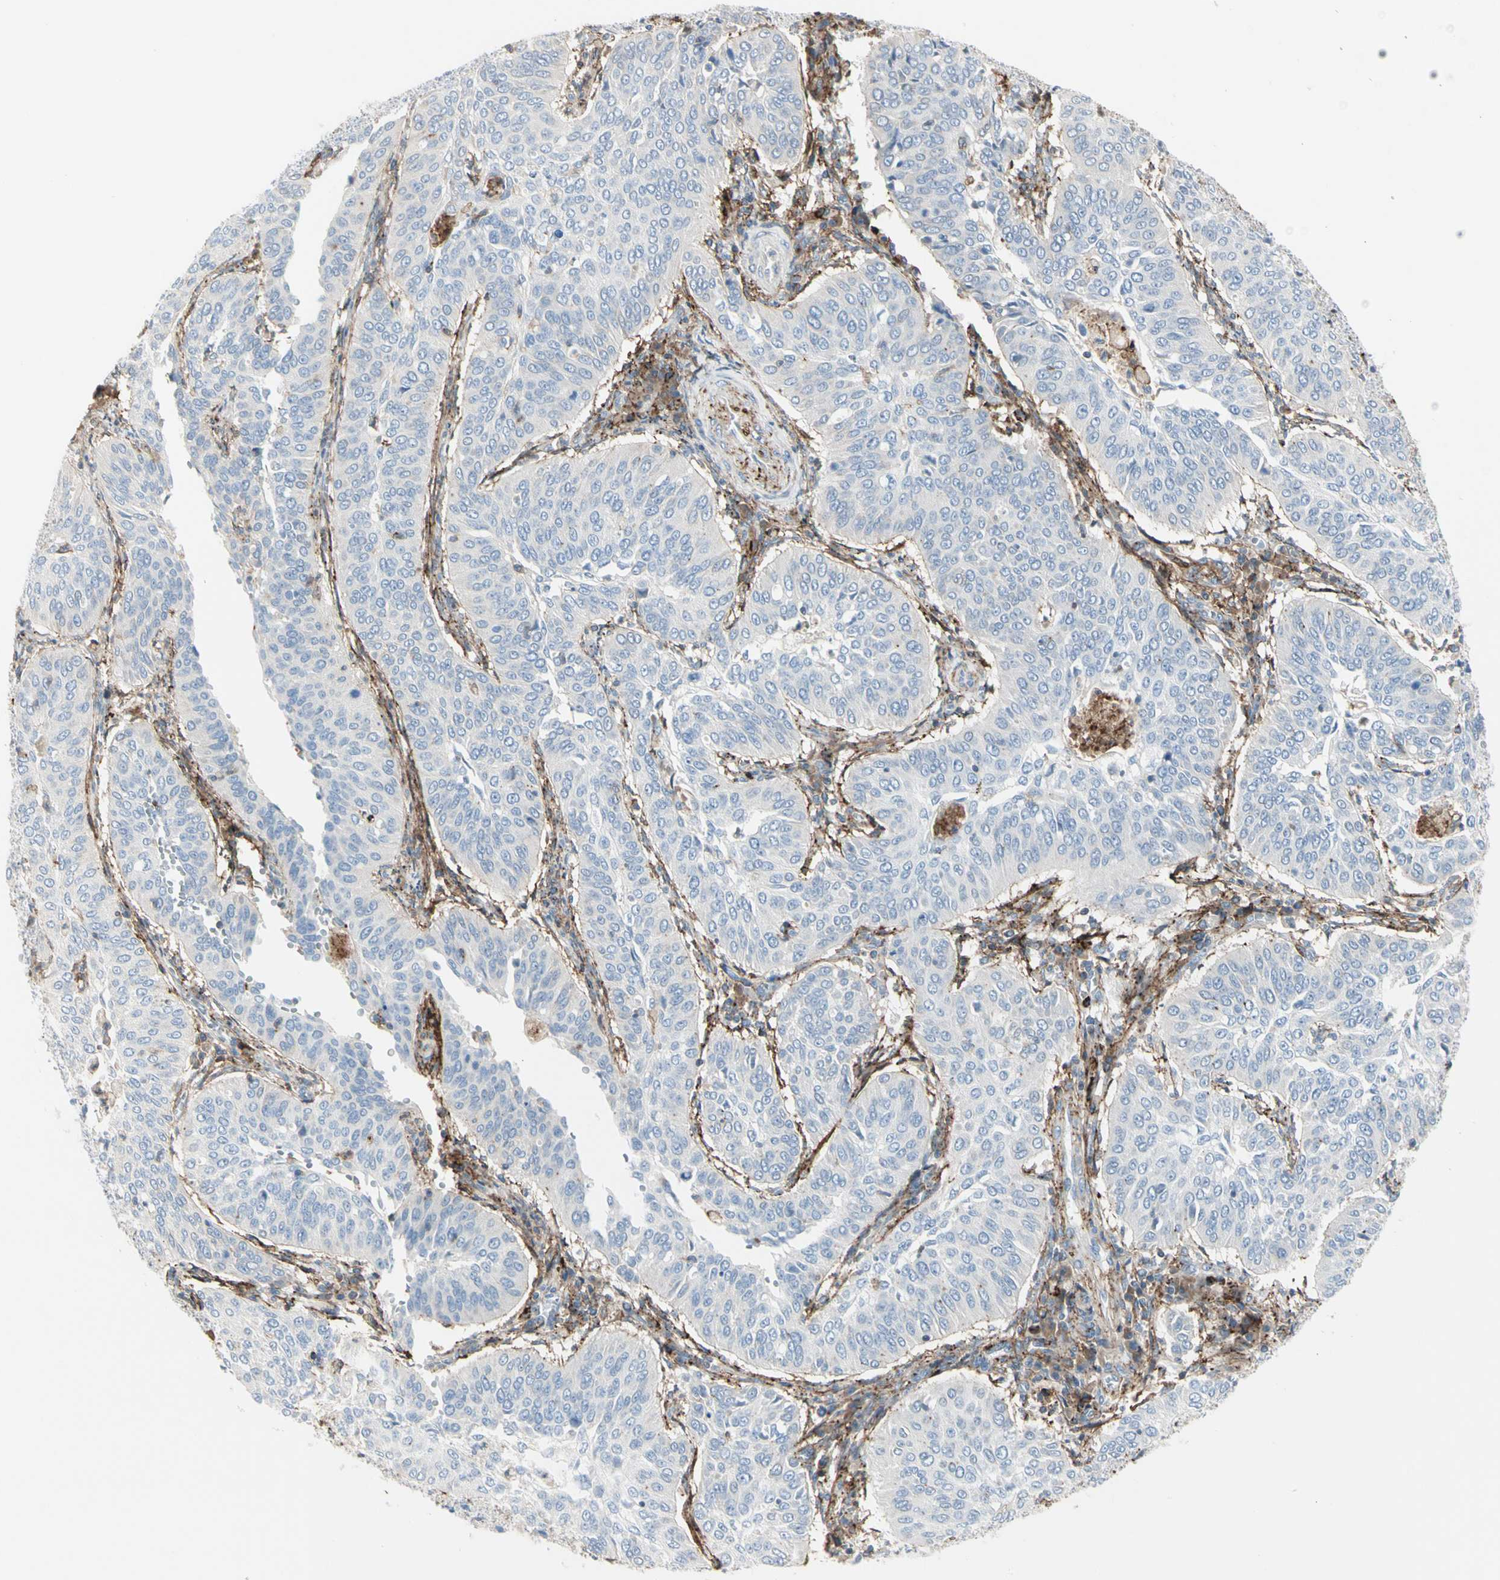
{"staining": {"intensity": "negative", "quantity": "none", "location": "none"}, "tissue": "cervical cancer", "cell_type": "Tumor cells", "image_type": "cancer", "snomed": [{"axis": "morphology", "description": "Normal tissue, NOS"}, {"axis": "morphology", "description": "Squamous cell carcinoma, NOS"}, {"axis": "topography", "description": "Cervix"}], "caption": "Immunohistochemical staining of cervical squamous cell carcinoma exhibits no significant expression in tumor cells.", "gene": "CLEC2B", "patient": {"sex": "female", "age": 39}}